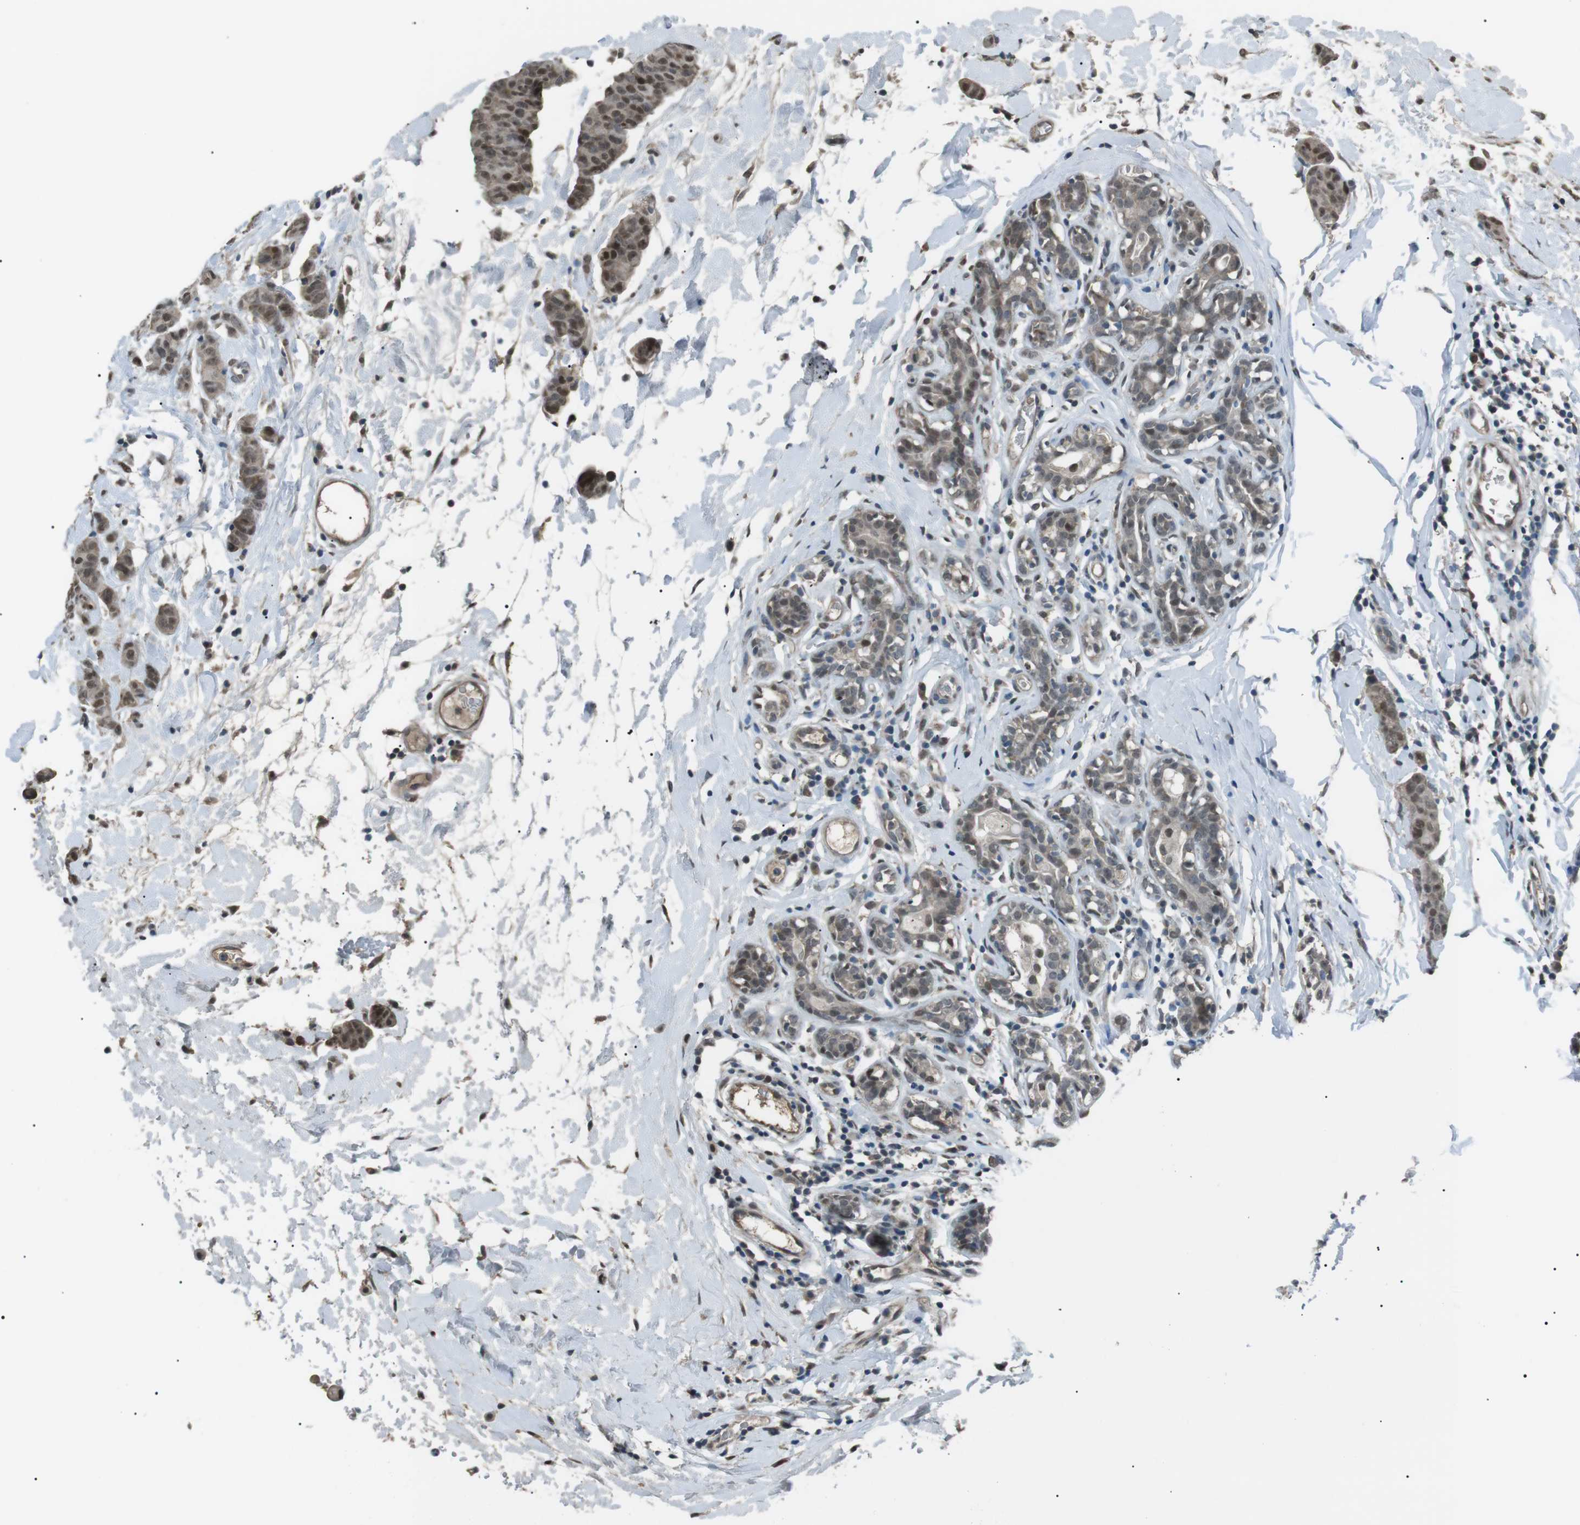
{"staining": {"intensity": "weak", "quantity": ">75%", "location": "nuclear"}, "tissue": "breast cancer", "cell_type": "Tumor cells", "image_type": "cancer", "snomed": [{"axis": "morphology", "description": "Normal tissue, NOS"}, {"axis": "morphology", "description": "Duct carcinoma"}, {"axis": "topography", "description": "Breast"}], "caption": "Protein staining demonstrates weak nuclear expression in about >75% of tumor cells in breast cancer. The staining is performed using DAB brown chromogen to label protein expression. The nuclei are counter-stained blue using hematoxylin.", "gene": "SRPK2", "patient": {"sex": "female", "age": 40}}